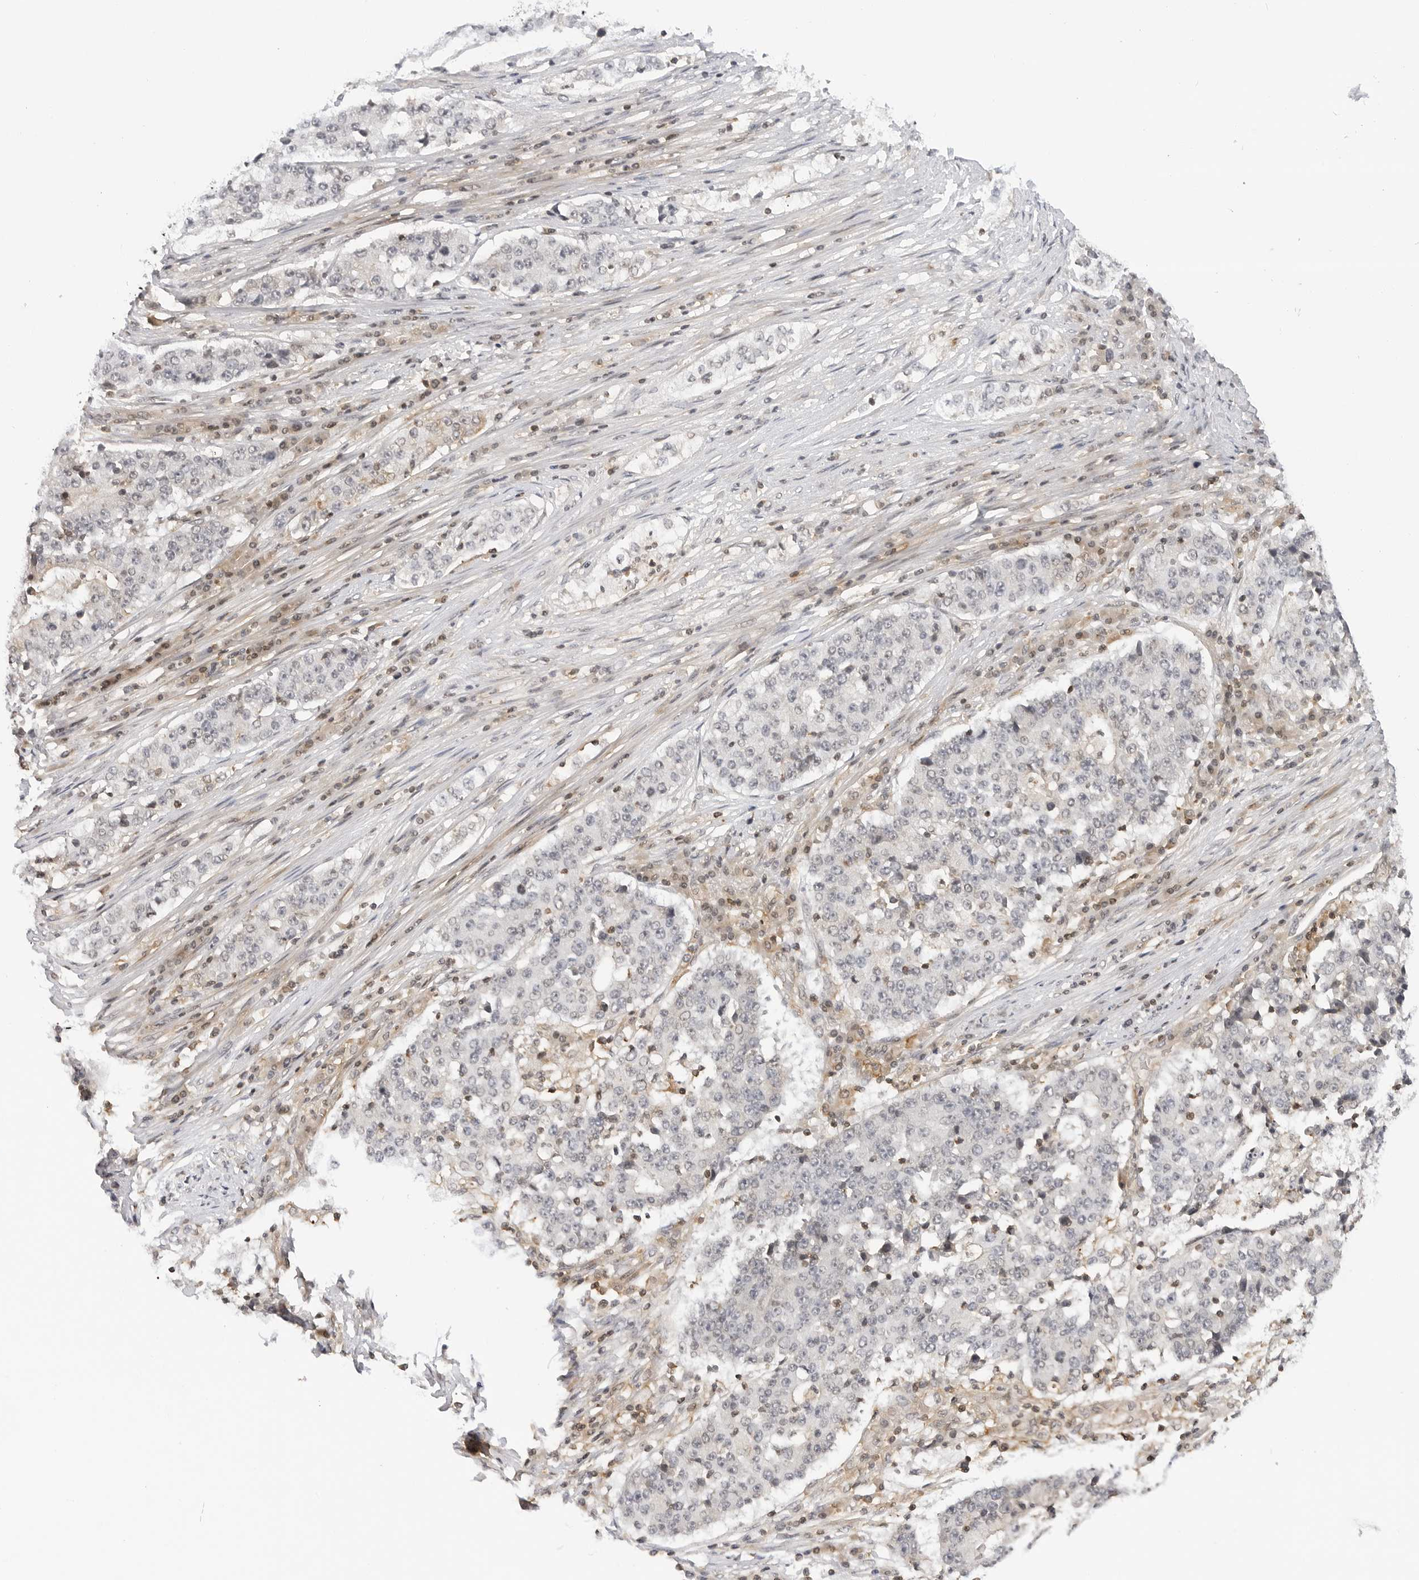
{"staining": {"intensity": "negative", "quantity": "none", "location": "none"}, "tissue": "stomach cancer", "cell_type": "Tumor cells", "image_type": "cancer", "snomed": [{"axis": "morphology", "description": "Adenocarcinoma, NOS"}, {"axis": "topography", "description": "Stomach"}], "caption": "Stomach adenocarcinoma was stained to show a protein in brown. There is no significant expression in tumor cells.", "gene": "MAP2K5", "patient": {"sex": "male", "age": 59}}